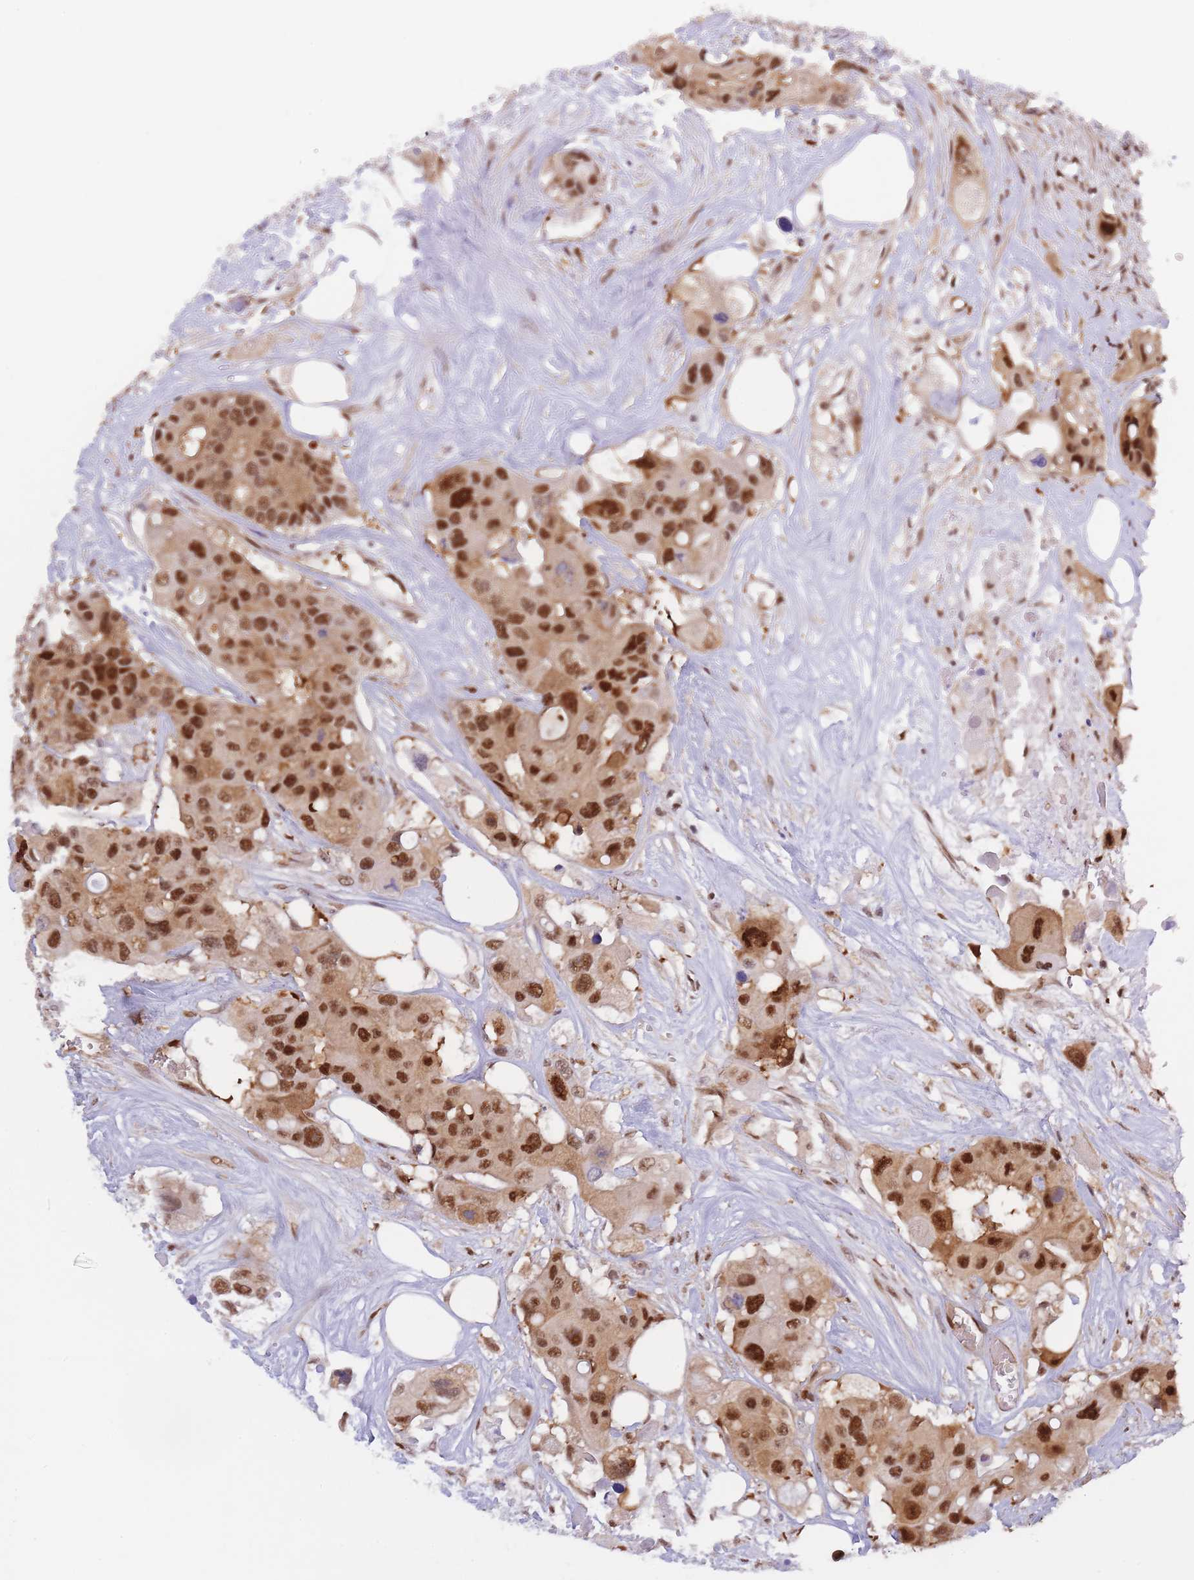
{"staining": {"intensity": "strong", "quantity": ">75%", "location": "nuclear"}, "tissue": "colorectal cancer", "cell_type": "Tumor cells", "image_type": "cancer", "snomed": [{"axis": "morphology", "description": "Adenocarcinoma, NOS"}, {"axis": "topography", "description": "Colon"}], "caption": "Immunohistochemical staining of human adenocarcinoma (colorectal) exhibits high levels of strong nuclear expression in about >75% of tumor cells.", "gene": "NSFL1C", "patient": {"sex": "male", "age": 77}}